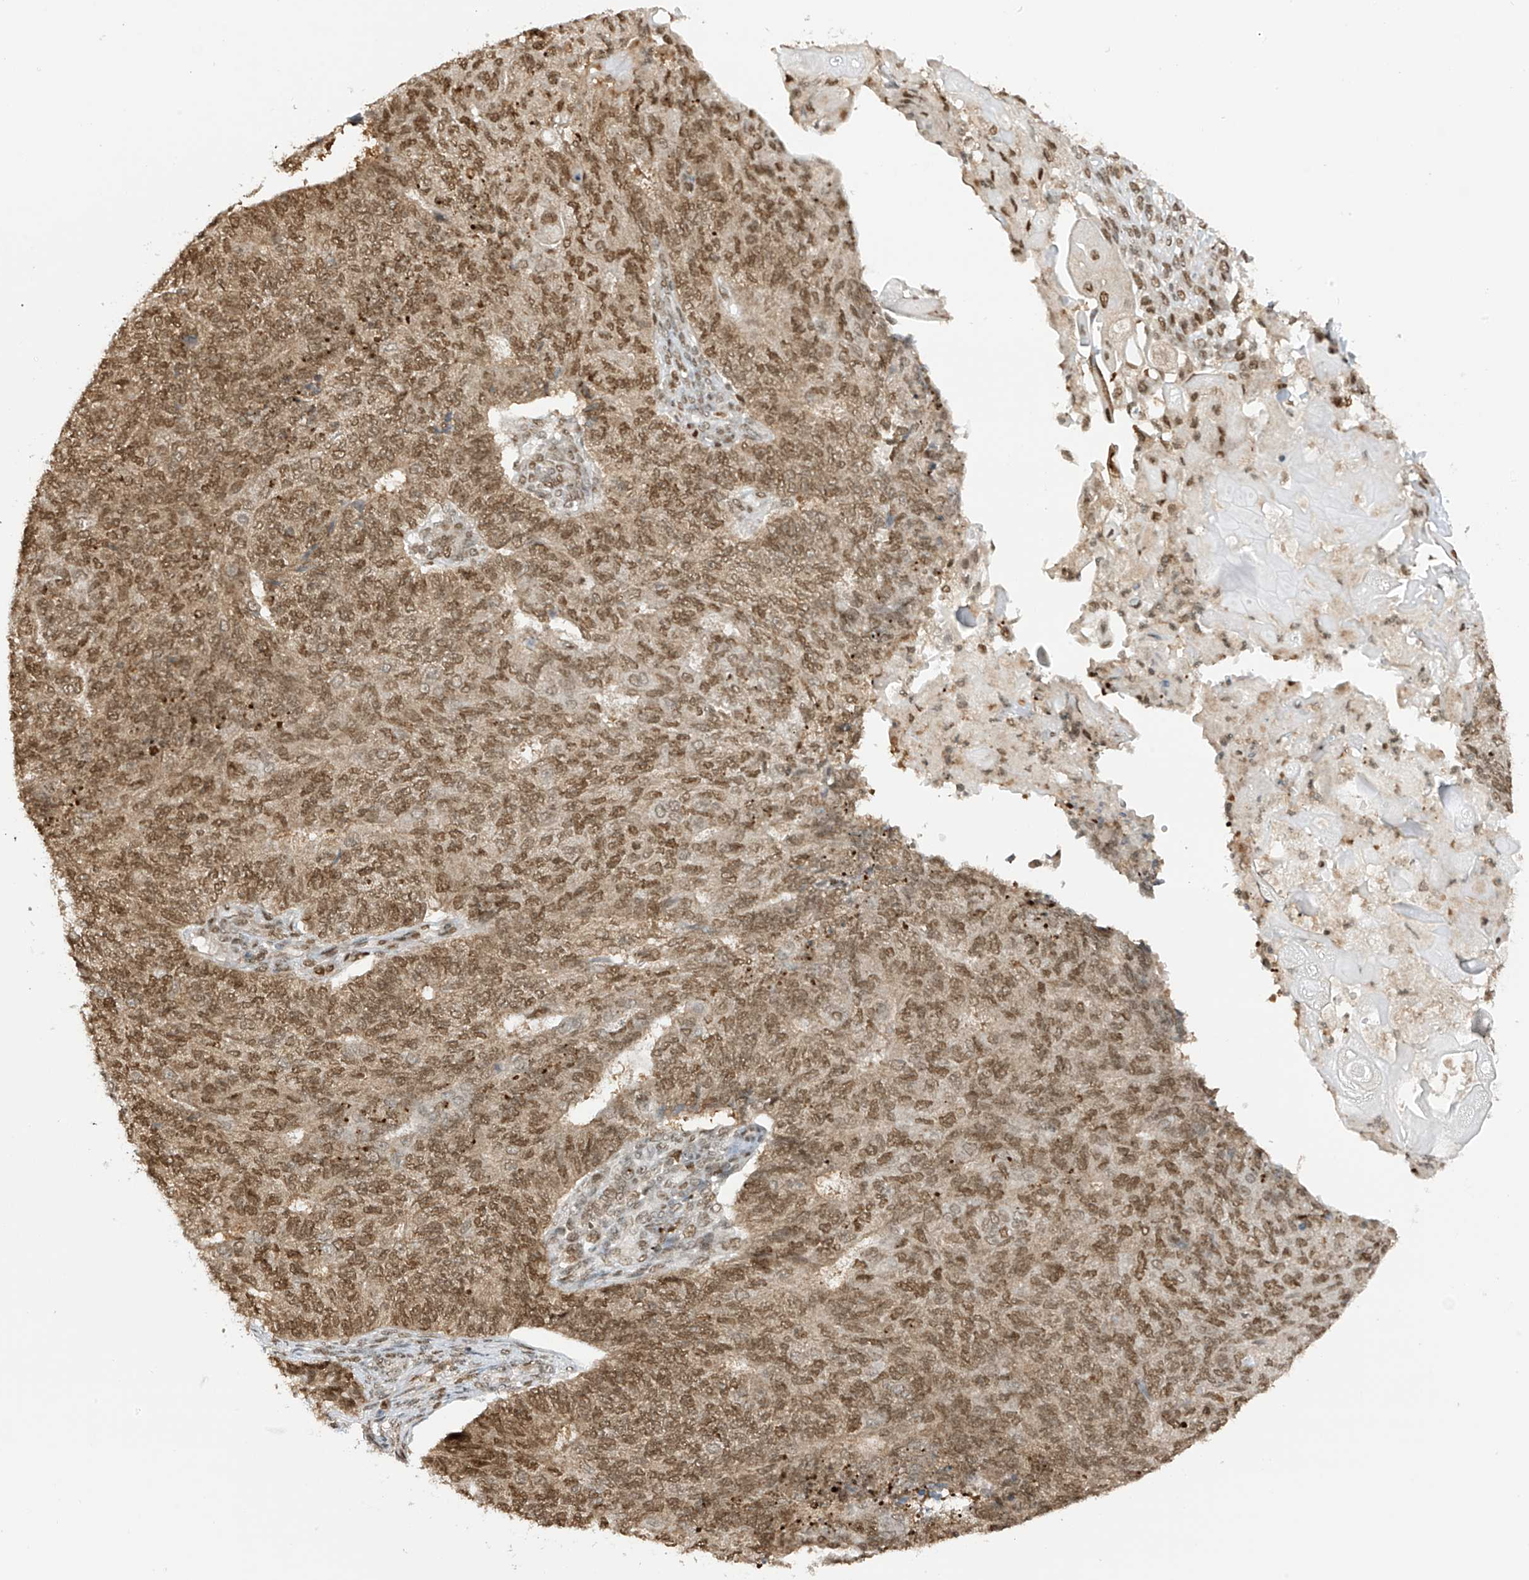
{"staining": {"intensity": "moderate", "quantity": ">75%", "location": "nuclear"}, "tissue": "endometrial cancer", "cell_type": "Tumor cells", "image_type": "cancer", "snomed": [{"axis": "morphology", "description": "Adenocarcinoma, NOS"}, {"axis": "topography", "description": "Endometrium"}], "caption": "The histopathology image displays immunohistochemical staining of endometrial adenocarcinoma. There is moderate nuclear staining is seen in approximately >75% of tumor cells. The staining was performed using DAB (3,3'-diaminobenzidine), with brown indicating positive protein expression. Nuclei are stained blue with hematoxylin.", "gene": "KPNB1", "patient": {"sex": "female", "age": 32}}